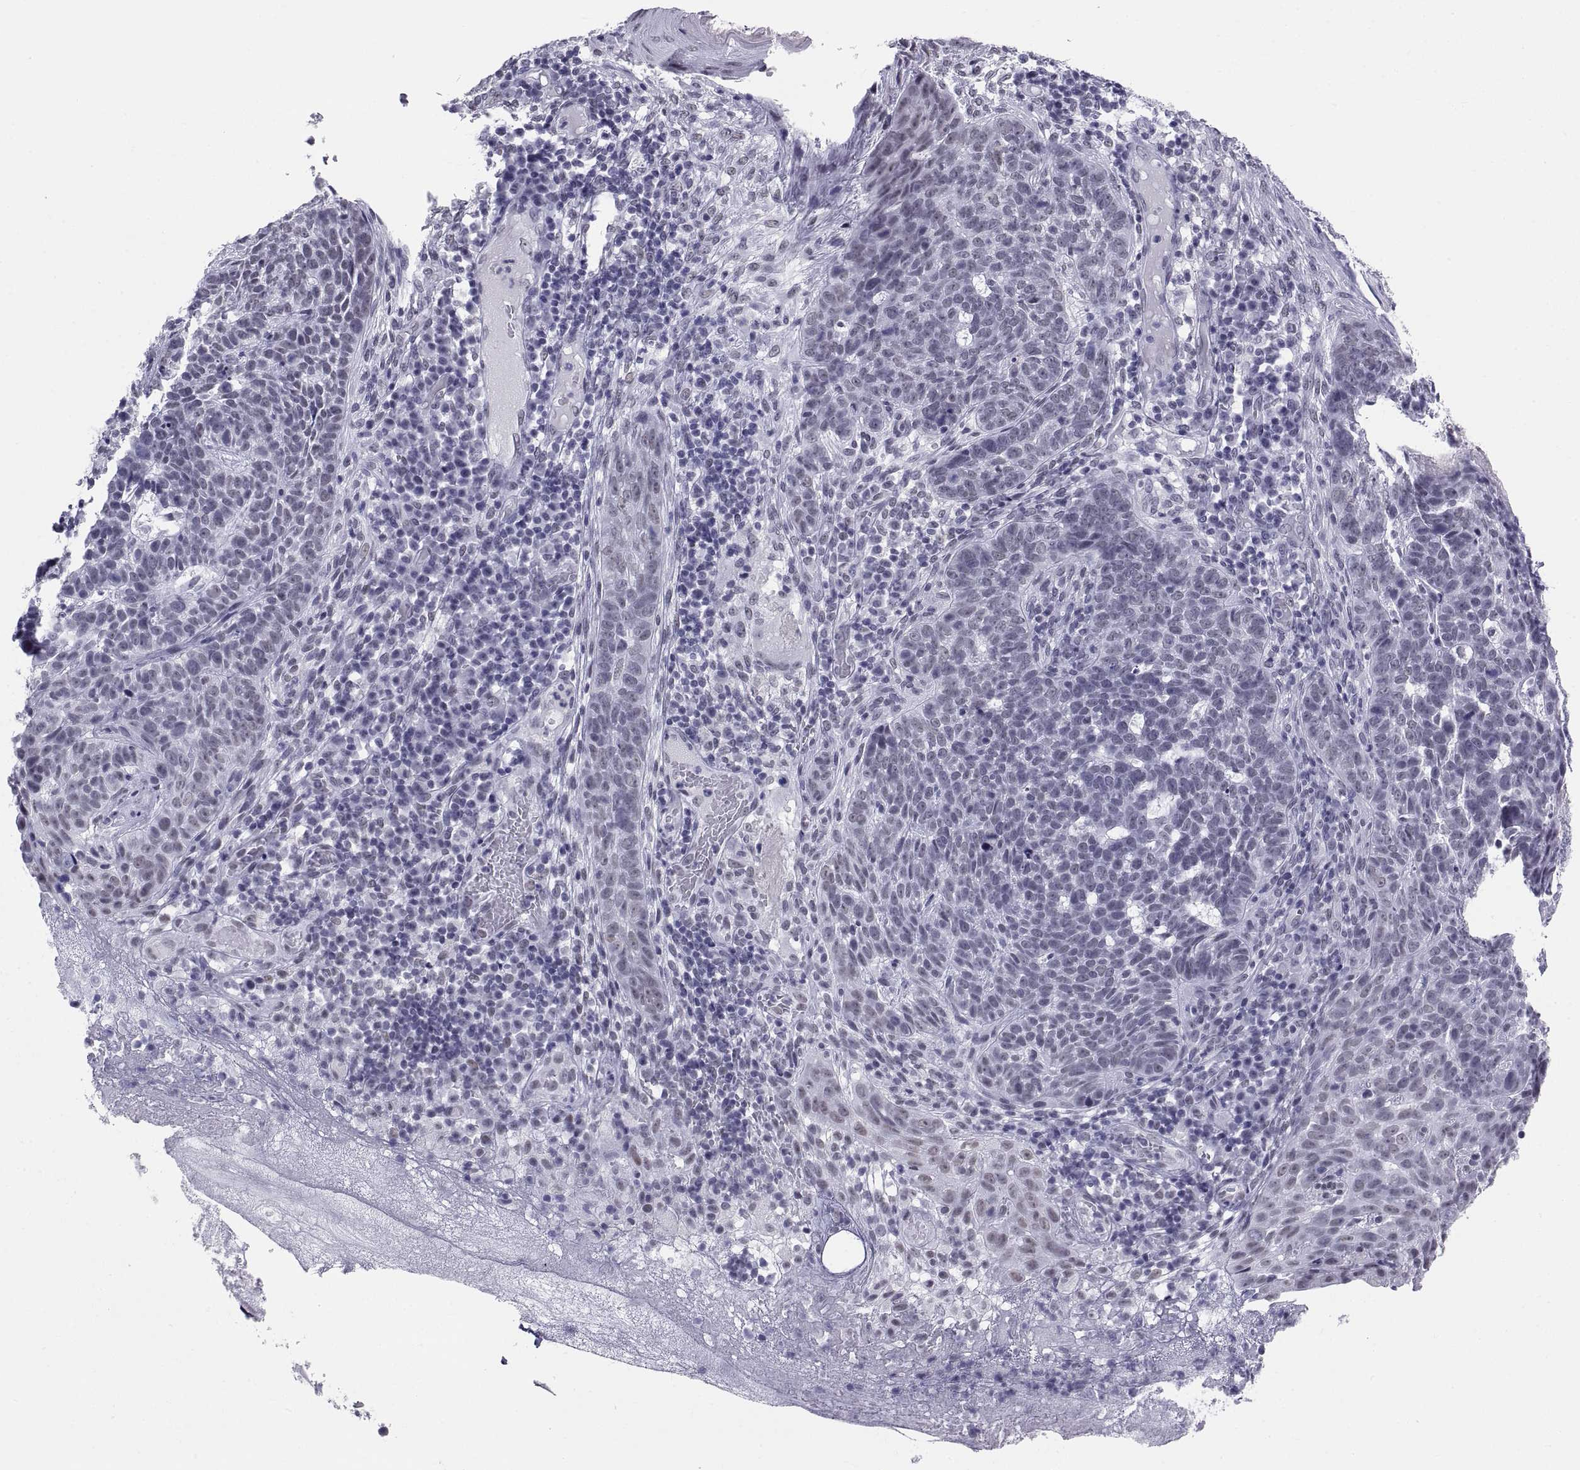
{"staining": {"intensity": "negative", "quantity": "none", "location": "none"}, "tissue": "skin cancer", "cell_type": "Tumor cells", "image_type": "cancer", "snomed": [{"axis": "morphology", "description": "Basal cell carcinoma"}, {"axis": "topography", "description": "Skin"}], "caption": "The micrograph reveals no significant staining in tumor cells of skin basal cell carcinoma.", "gene": "NEUROD6", "patient": {"sex": "female", "age": 69}}